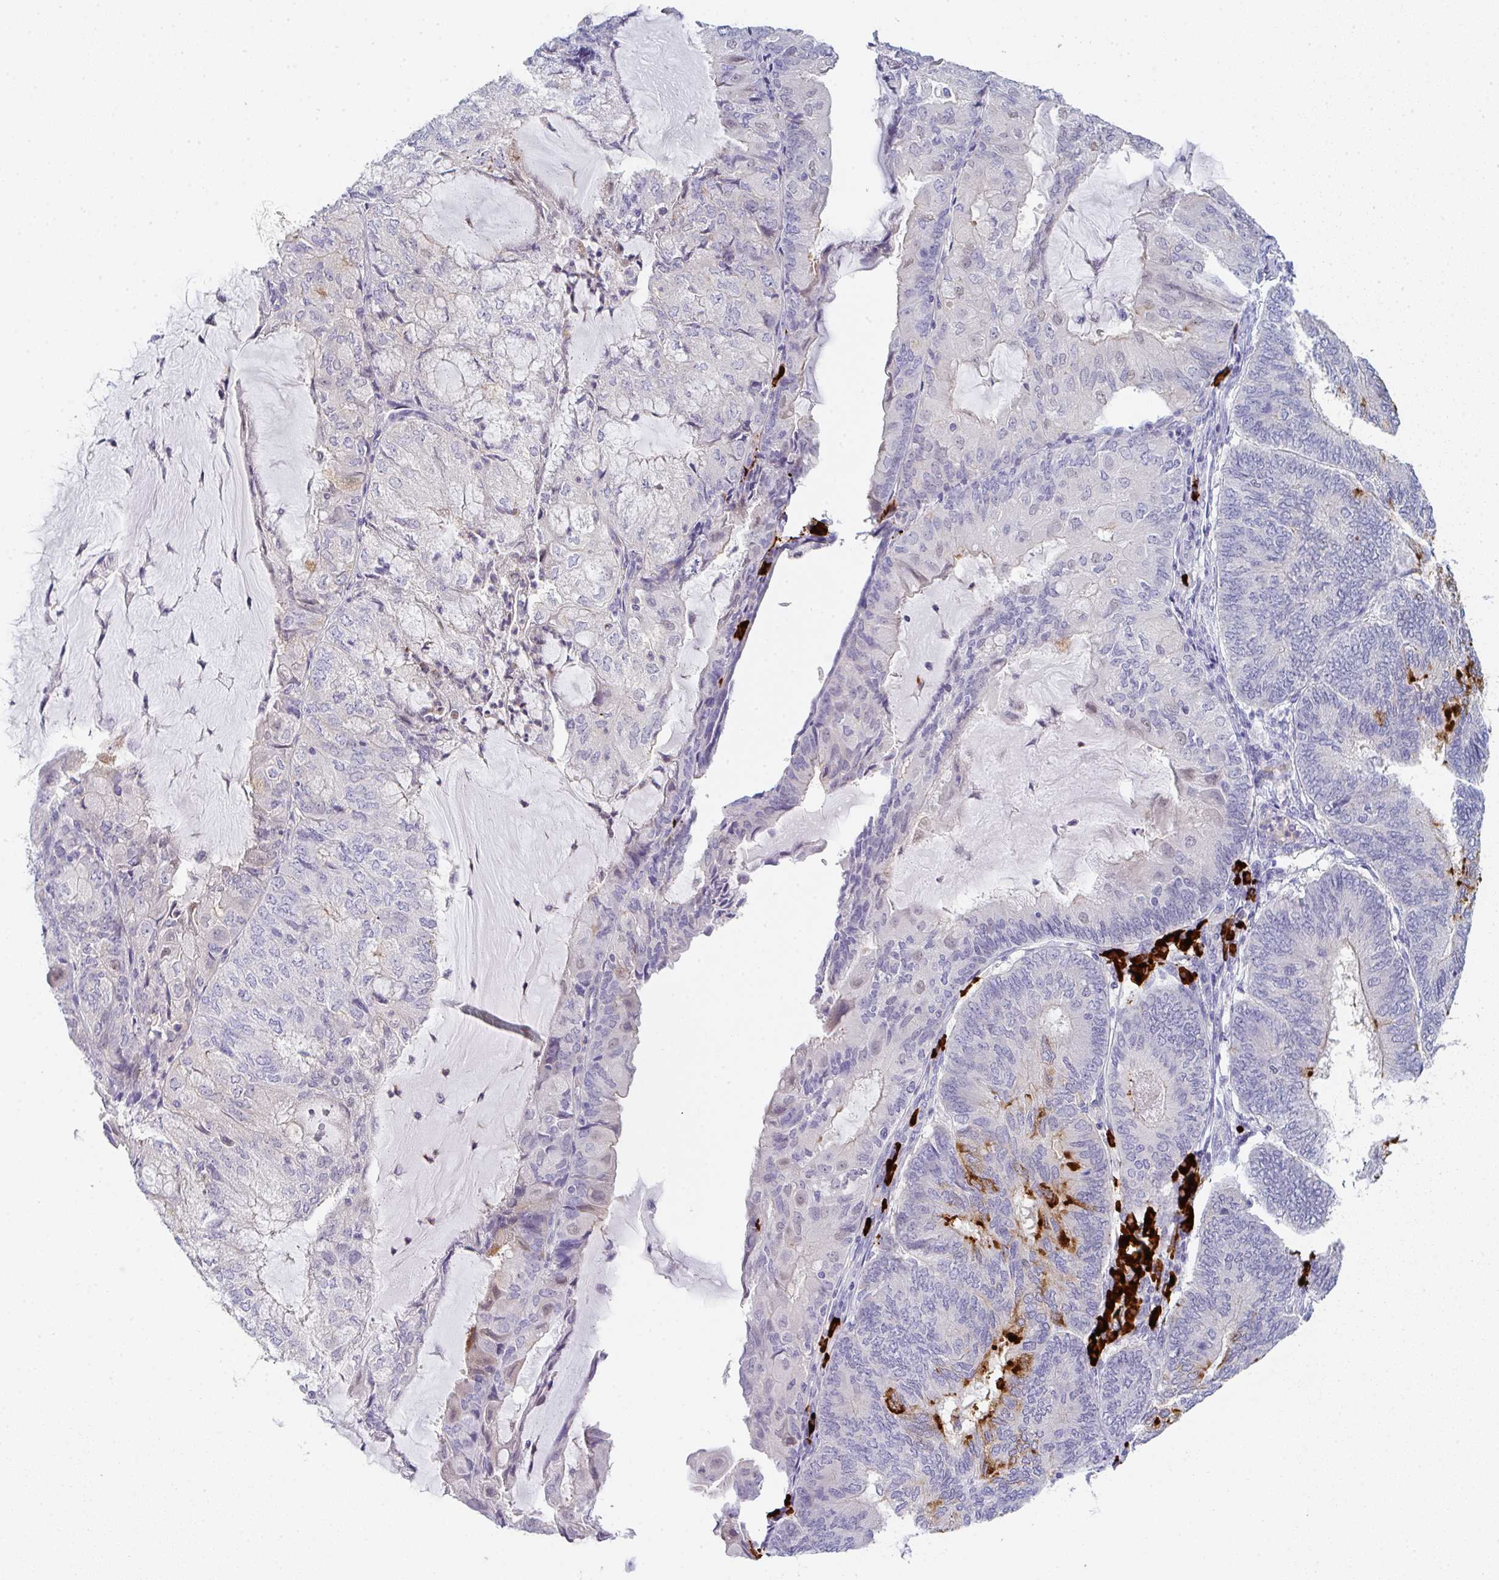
{"staining": {"intensity": "strong", "quantity": "<25%", "location": "cytoplasmic/membranous"}, "tissue": "endometrial cancer", "cell_type": "Tumor cells", "image_type": "cancer", "snomed": [{"axis": "morphology", "description": "Adenocarcinoma, NOS"}, {"axis": "topography", "description": "Endometrium"}], "caption": "Immunohistochemical staining of endometrial adenocarcinoma exhibits medium levels of strong cytoplasmic/membranous expression in approximately <25% of tumor cells.", "gene": "CACNA1S", "patient": {"sex": "female", "age": 81}}